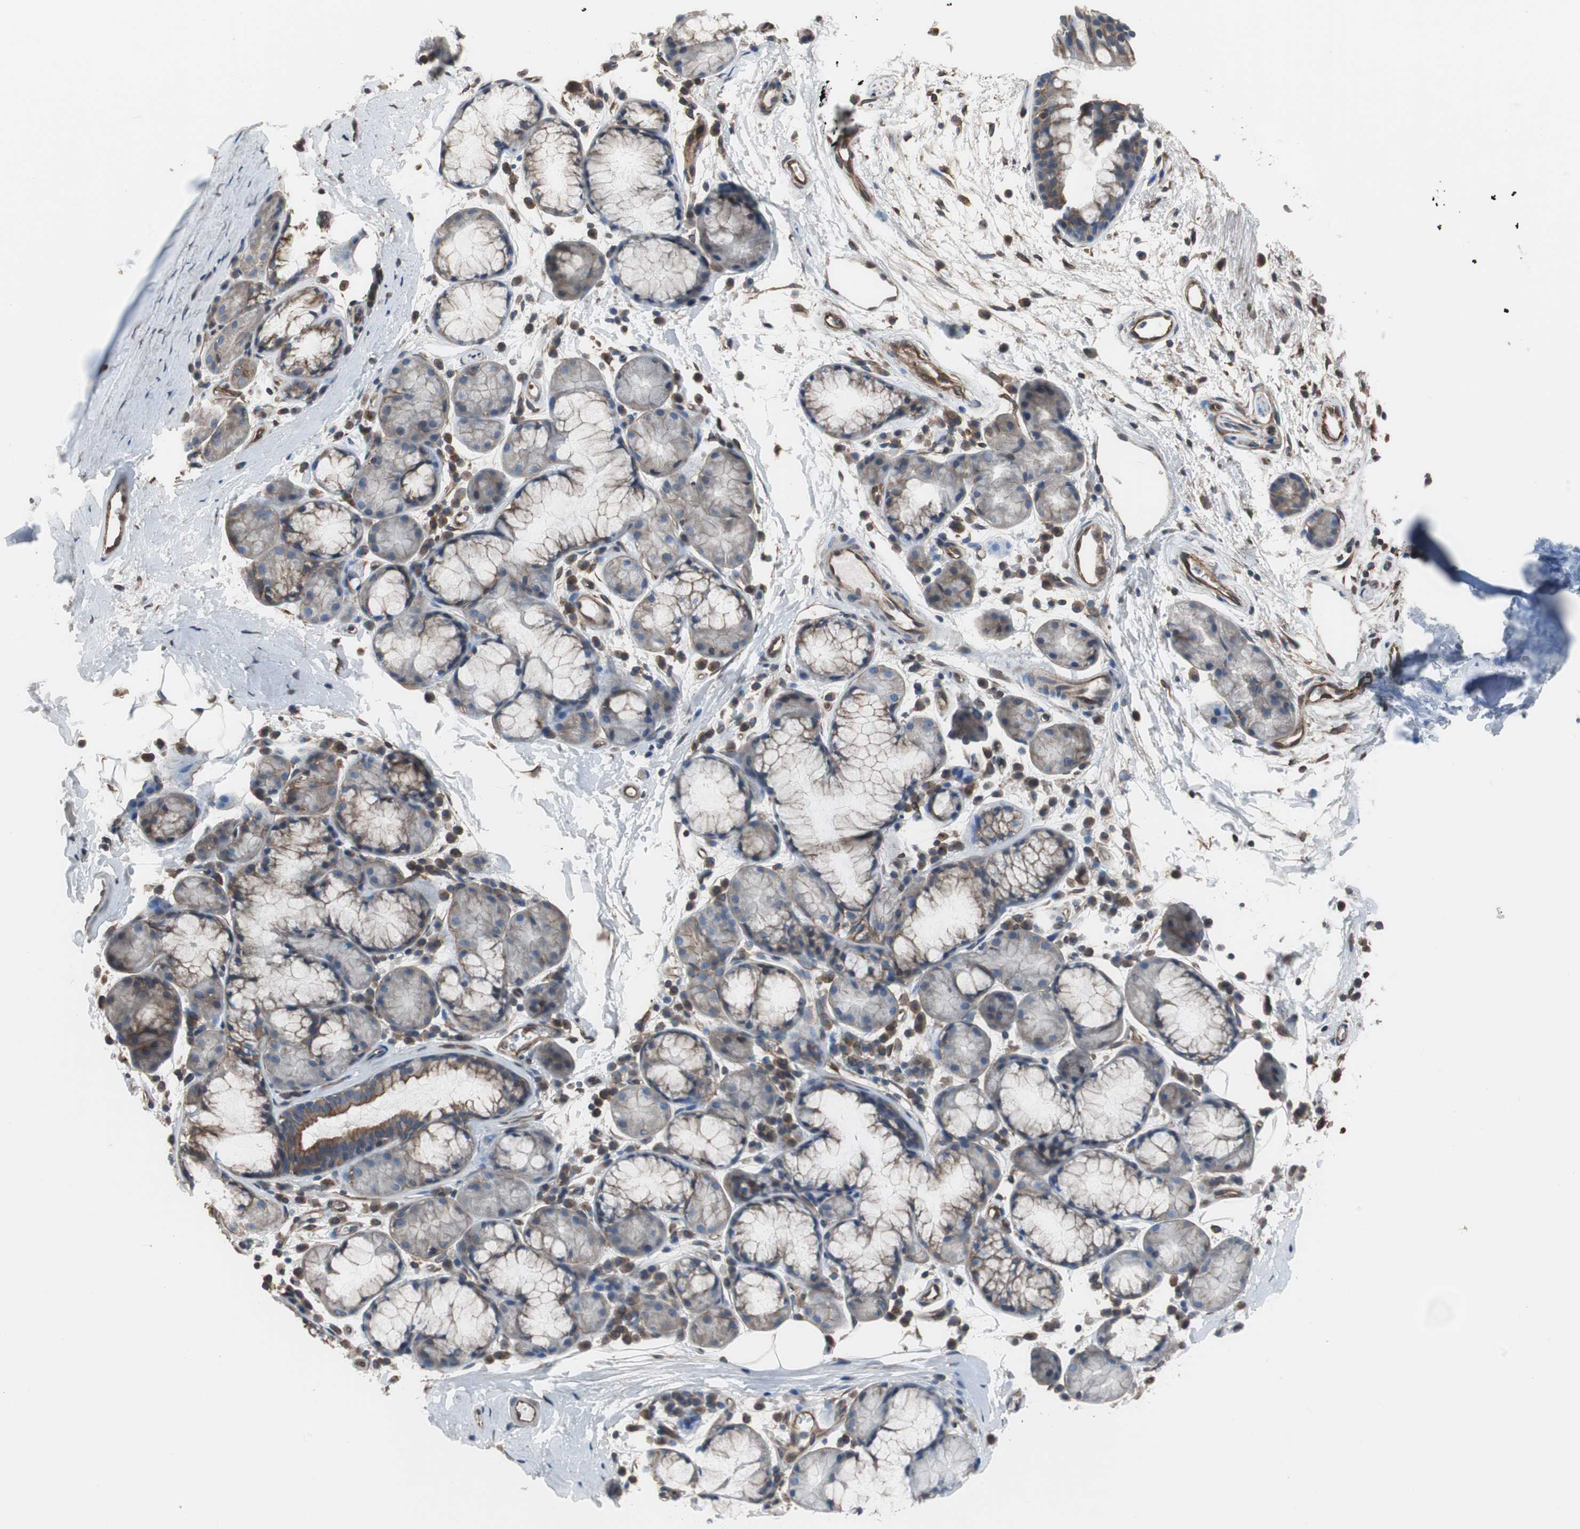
{"staining": {"intensity": "moderate", "quantity": ">75%", "location": "cytoplasmic/membranous"}, "tissue": "bronchus", "cell_type": "Respiratory epithelial cells", "image_type": "normal", "snomed": [{"axis": "morphology", "description": "Normal tissue, NOS"}, {"axis": "topography", "description": "Bronchus"}], "caption": "Immunohistochemical staining of unremarkable human bronchus reveals >75% levels of moderate cytoplasmic/membranous protein expression in about >75% of respiratory epithelial cells. Nuclei are stained in blue.", "gene": "KIF3B", "patient": {"sex": "female", "age": 54}}